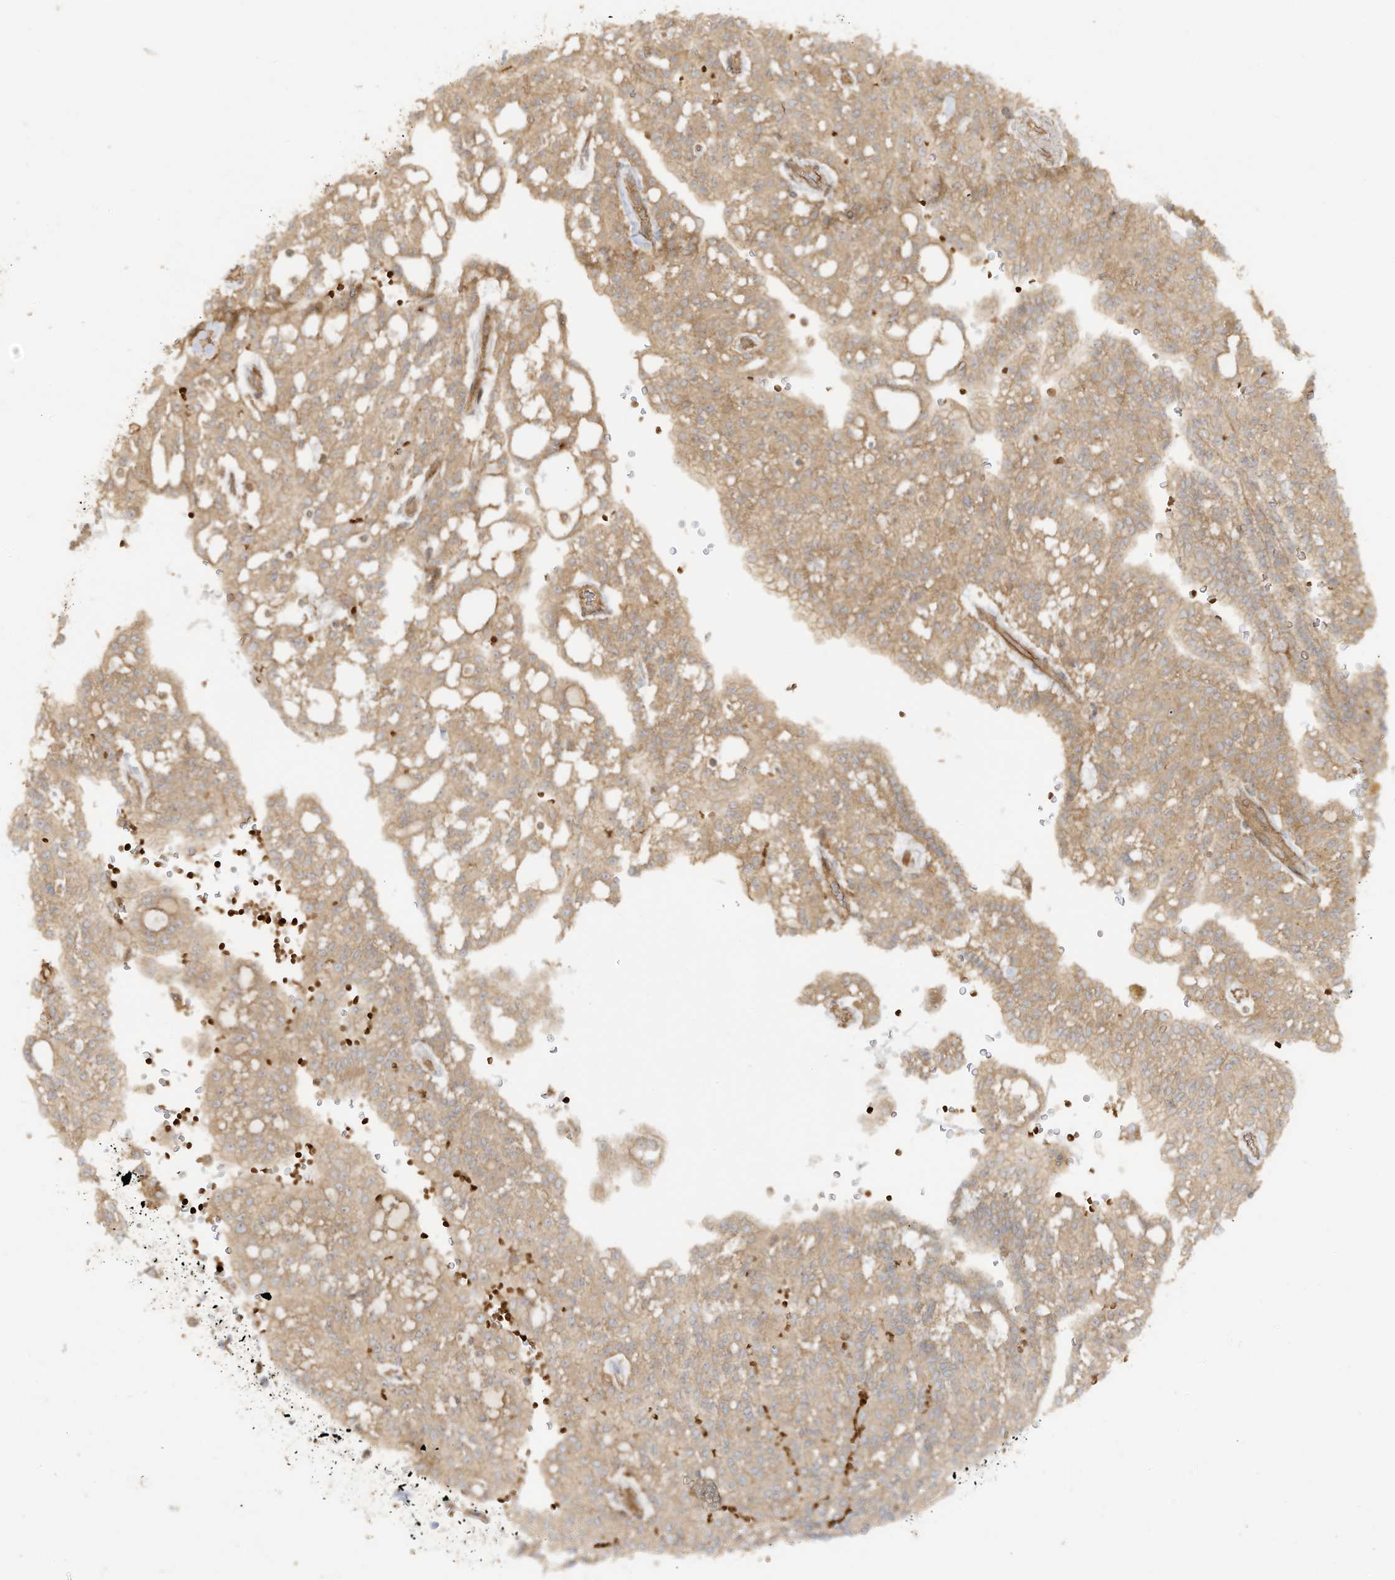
{"staining": {"intensity": "moderate", "quantity": ">75%", "location": "cytoplasmic/membranous"}, "tissue": "renal cancer", "cell_type": "Tumor cells", "image_type": "cancer", "snomed": [{"axis": "morphology", "description": "Adenocarcinoma, NOS"}, {"axis": "topography", "description": "Kidney"}], "caption": "A histopathology image of human renal cancer stained for a protein displays moderate cytoplasmic/membranous brown staining in tumor cells. (DAB (3,3'-diaminobenzidine) IHC with brightfield microscopy, high magnification).", "gene": "ENTR1", "patient": {"sex": "male", "age": 63}}